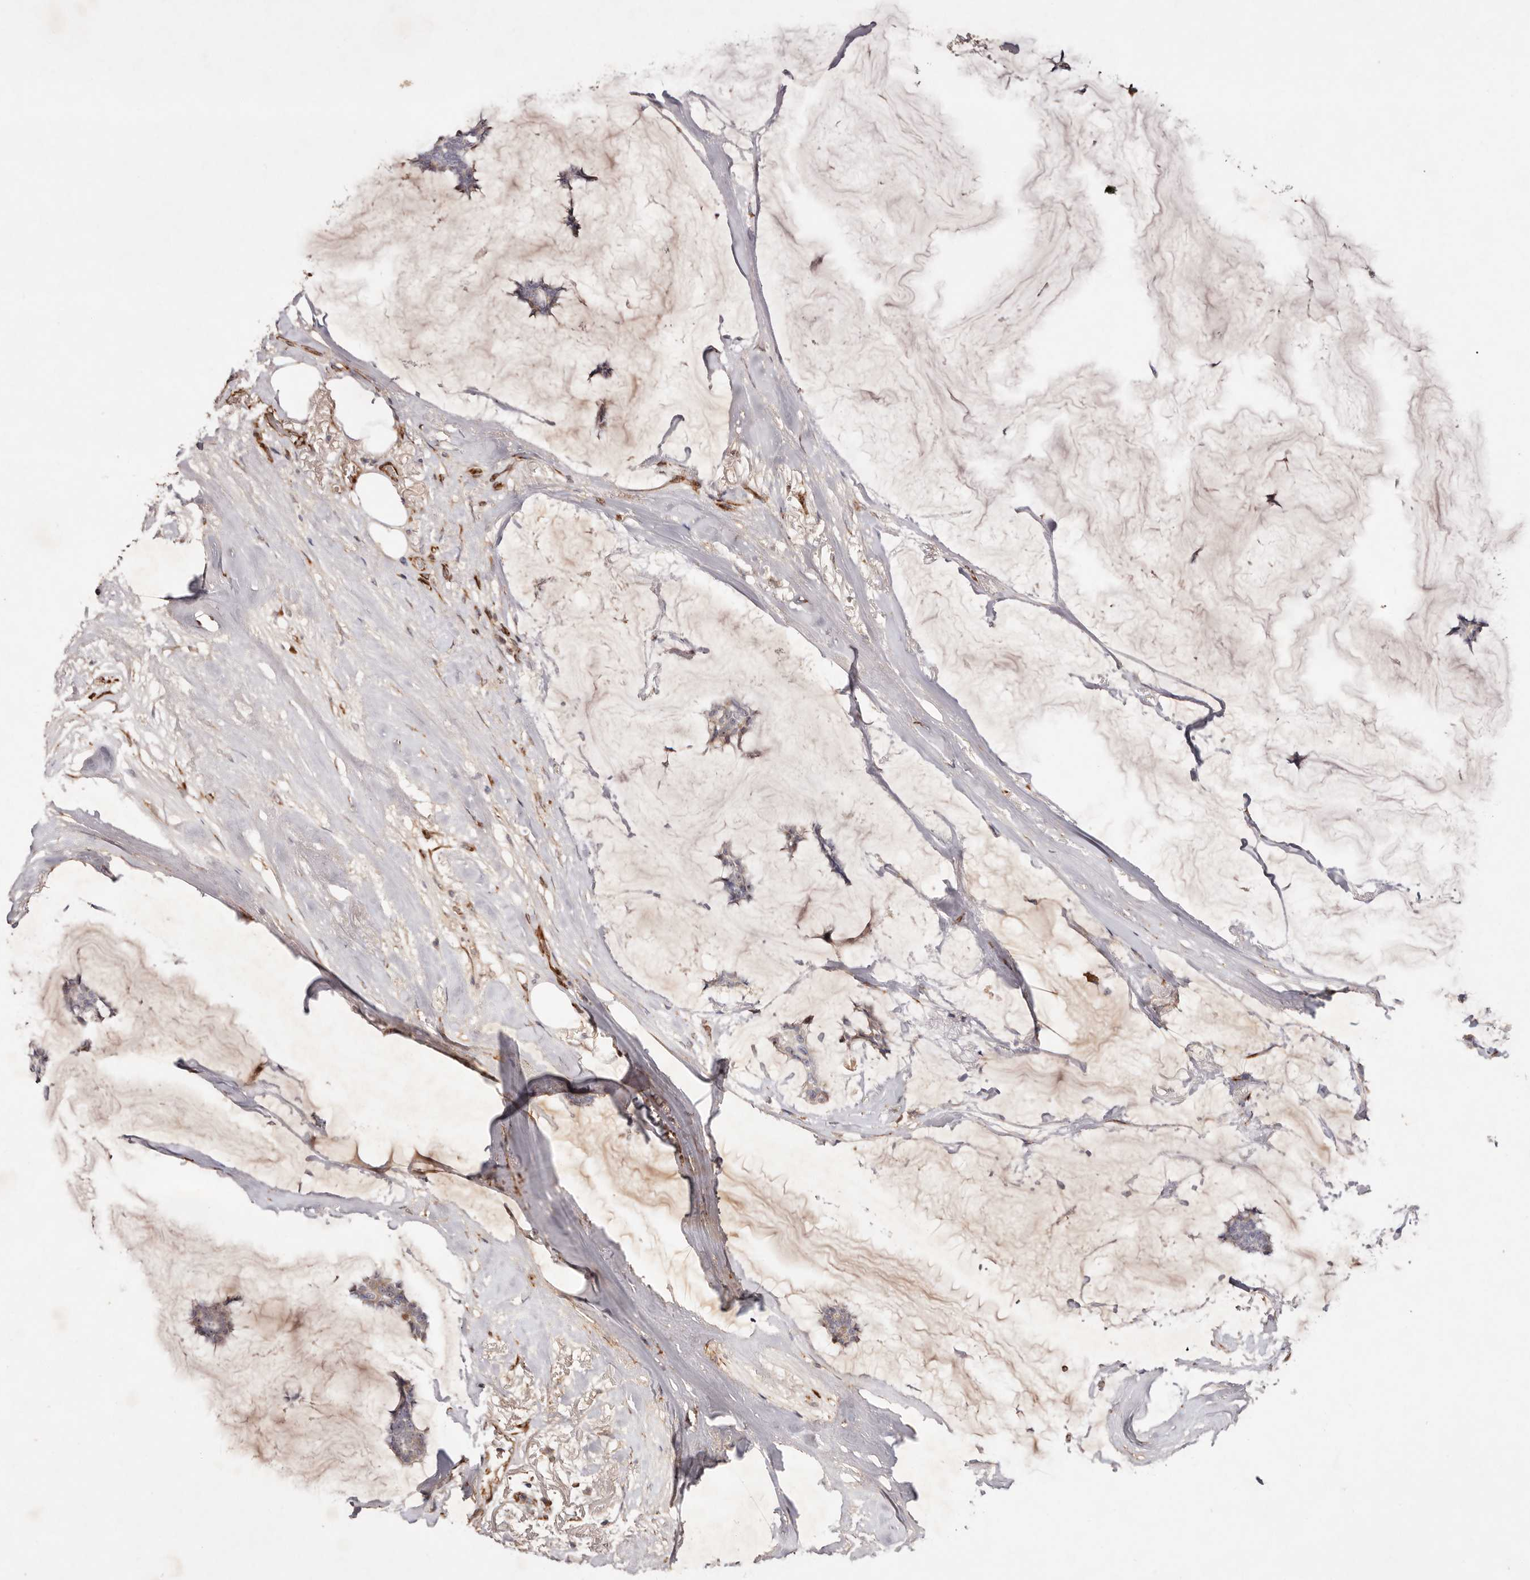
{"staining": {"intensity": "weak", "quantity": "25%-75%", "location": "cytoplasmic/membranous"}, "tissue": "breast cancer", "cell_type": "Tumor cells", "image_type": "cancer", "snomed": [{"axis": "morphology", "description": "Duct carcinoma"}, {"axis": "topography", "description": "Breast"}], "caption": "Human breast cancer (invasive ductal carcinoma) stained with a brown dye displays weak cytoplasmic/membranous positive staining in about 25%-75% of tumor cells.", "gene": "SERPINH1", "patient": {"sex": "female", "age": 93}}